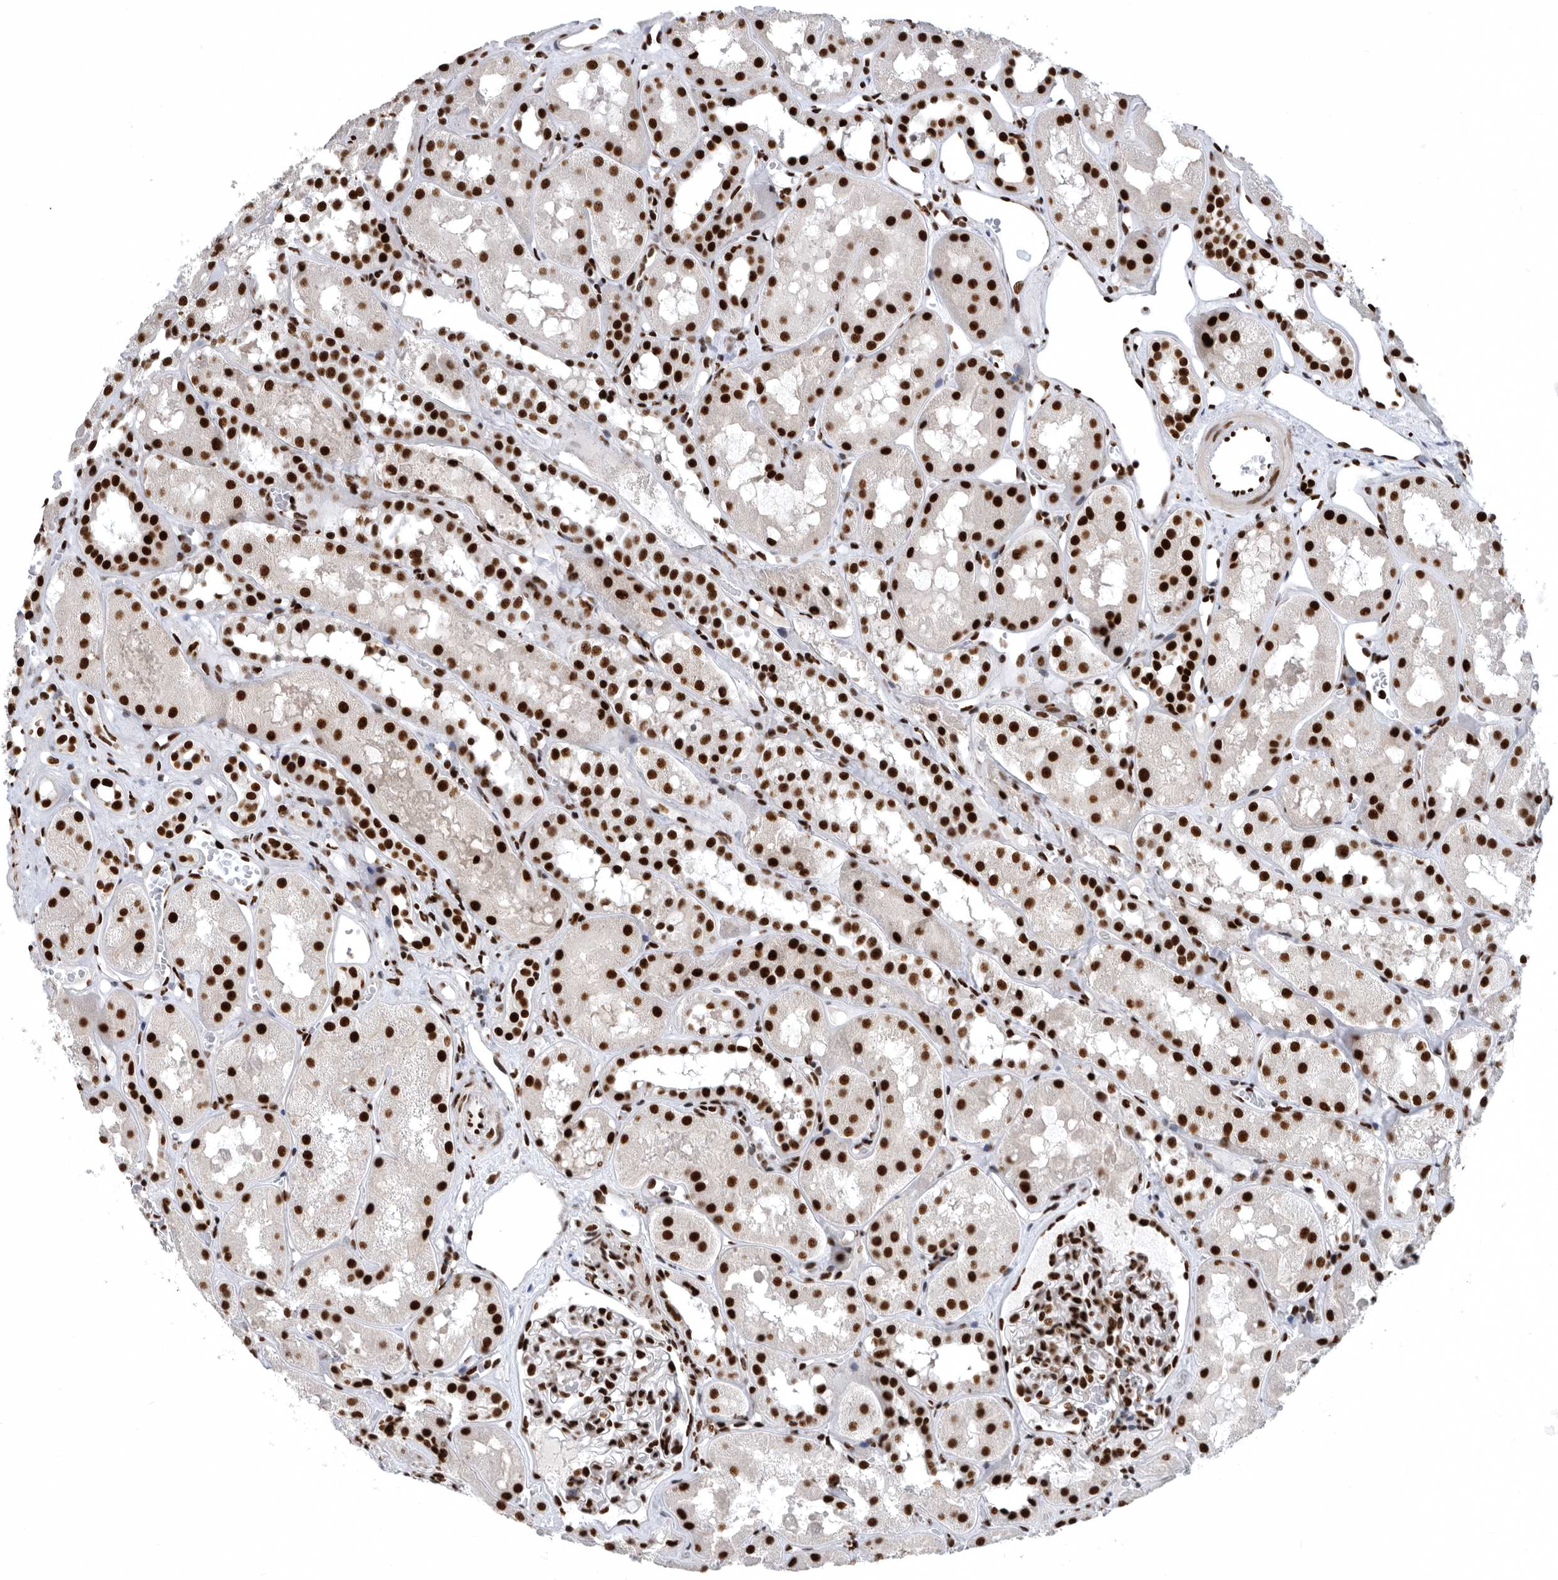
{"staining": {"intensity": "strong", "quantity": ">75%", "location": "nuclear"}, "tissue": "kidney", "cell_type": "Cells in glomeruli", "image_type": "normal", "snomed": [{"axis": "morphology", "description": "Normal tissue, NOS"}, {"axis": "topography", "description": "Kidney"}], "caption": "Strong nuclear protein expression is identified in approximately >75% of cells in glomeruli in kidney.", "gene": "BCLAF1", "patient": {"sex": "male", "age": 16}}